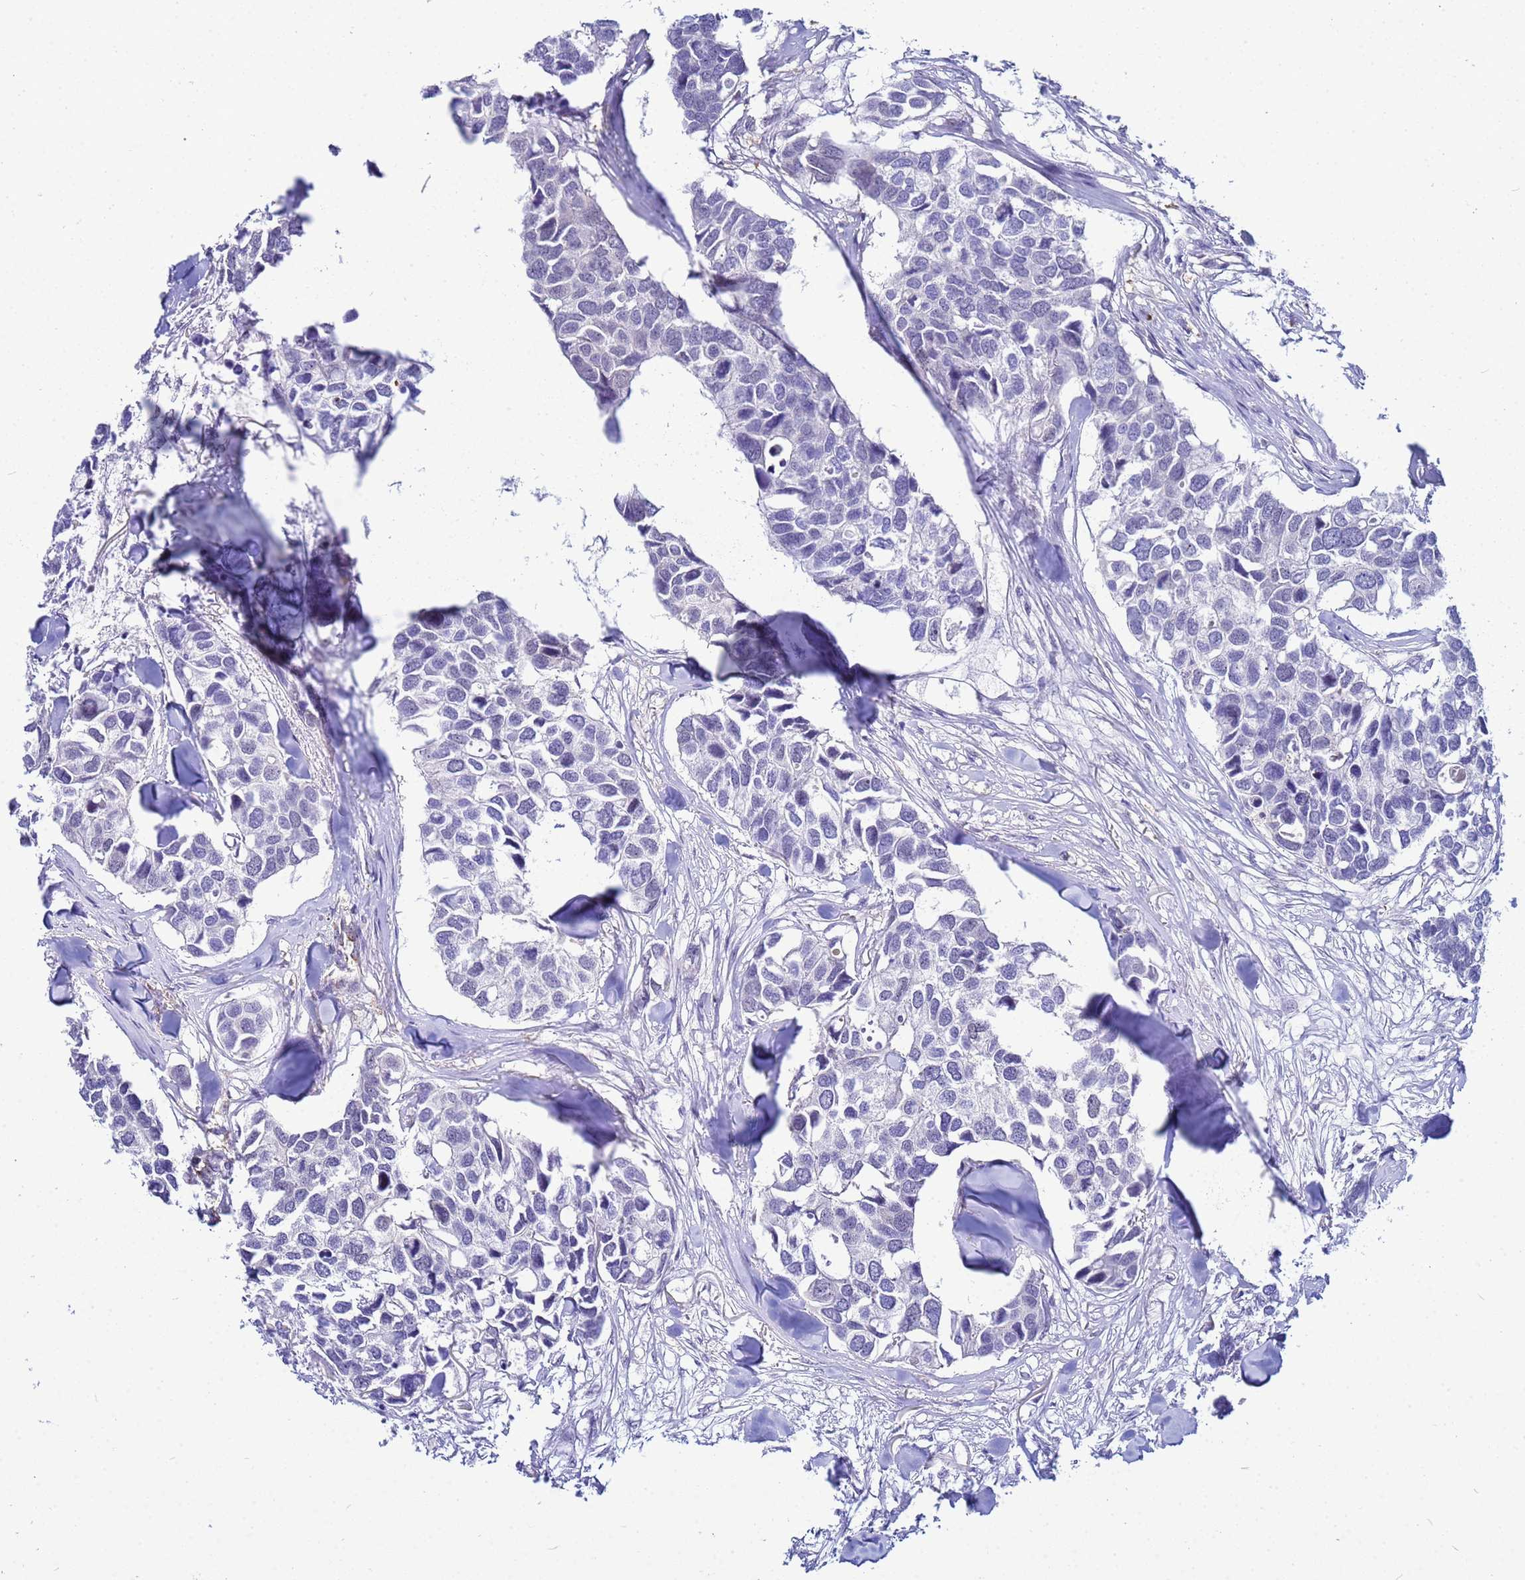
{"staining": {"intensity": "negative", "quantity": "none", "location": "none"}, "tissue": "breast cancer", "cell_type": "Tumor cells", "image_type": "cancer", "snomed": [{"axis": "morphology", "description": "Duct carcinoma"}, {"axis": "topography", "description": "Breast"}], "caption": "Immunohistochemistry of human breast cancer (infiltrating ductal carcinoma) demonstrates no positivity in tumor cells. (DAB IHC visualized using brightfield microscopy, high magnification).", "gene": "SLC25A37", "patient": {"sex": "female", "age": 83}}